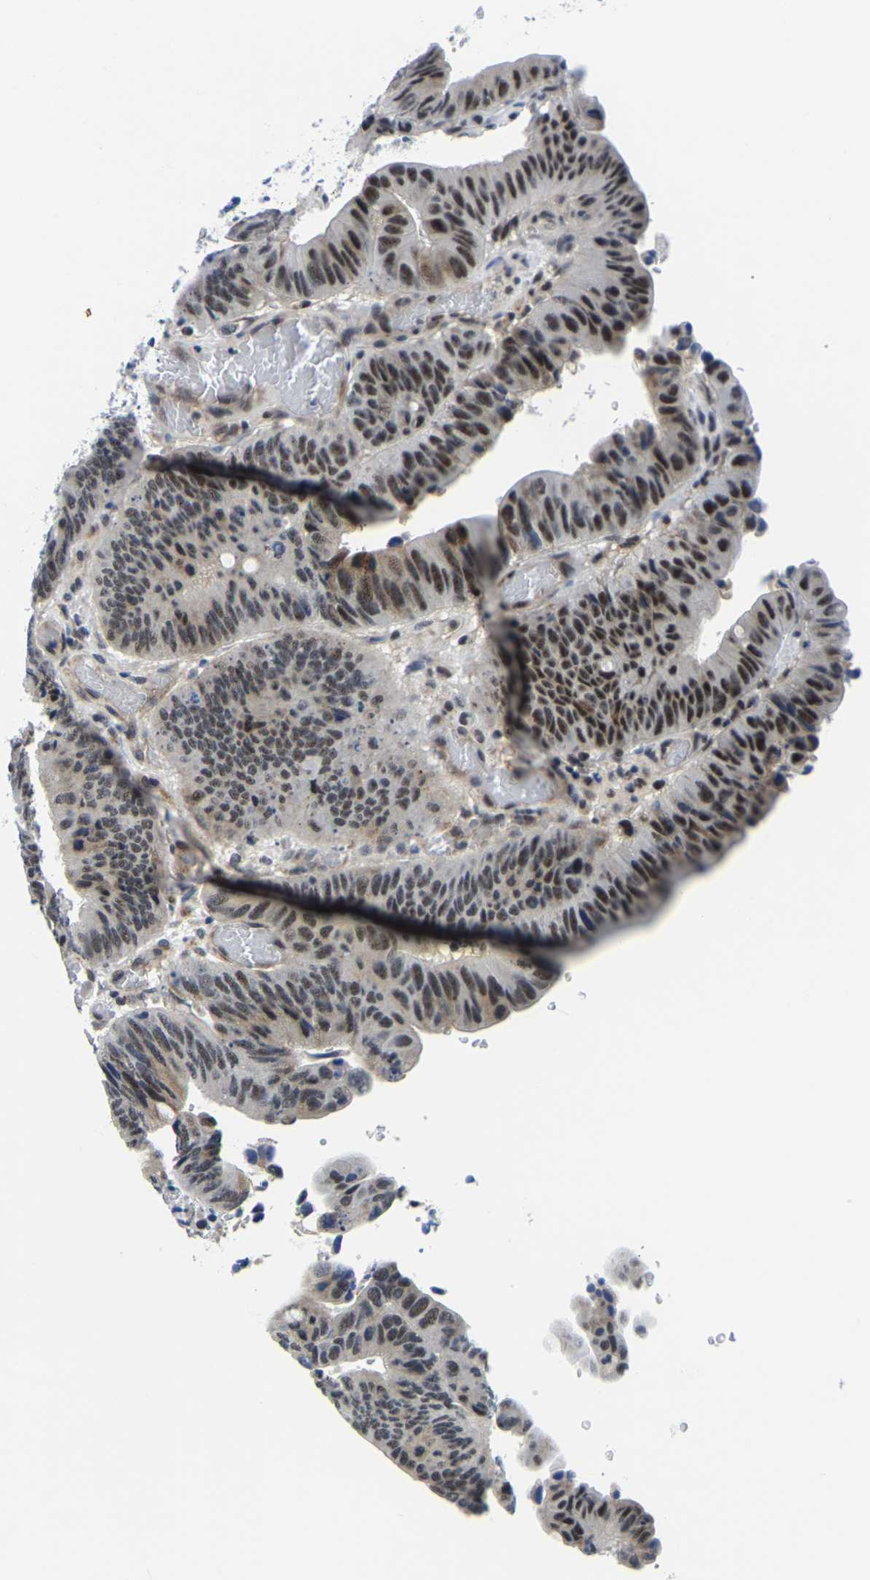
{"staining": {"intensity": "moderate", "quantity": "<25%", "location": "nuclear"}, "tissue": "colorectal cancer", "cell_type": "Tumor cells", "image_type": "cancer", "snomed": [{"axis": "morphology", "description": "Normal tissue, NOS"}, {"axis": "morphology", "description": "Adenocarcinoma, NOS"}, {"axis": "topography", "description": "Rectum"}, {"axis": "topography", "description": "Peripheral nerve tissue"}], "caption": "Colorectal adenocarcinoma was stained to show a protein in brown. There is low levels of moderate nuclear staining in approximately <25% of tumor cells.", "gene": "POLDIP3", "patient": {"sex": "male", "age": 92}}